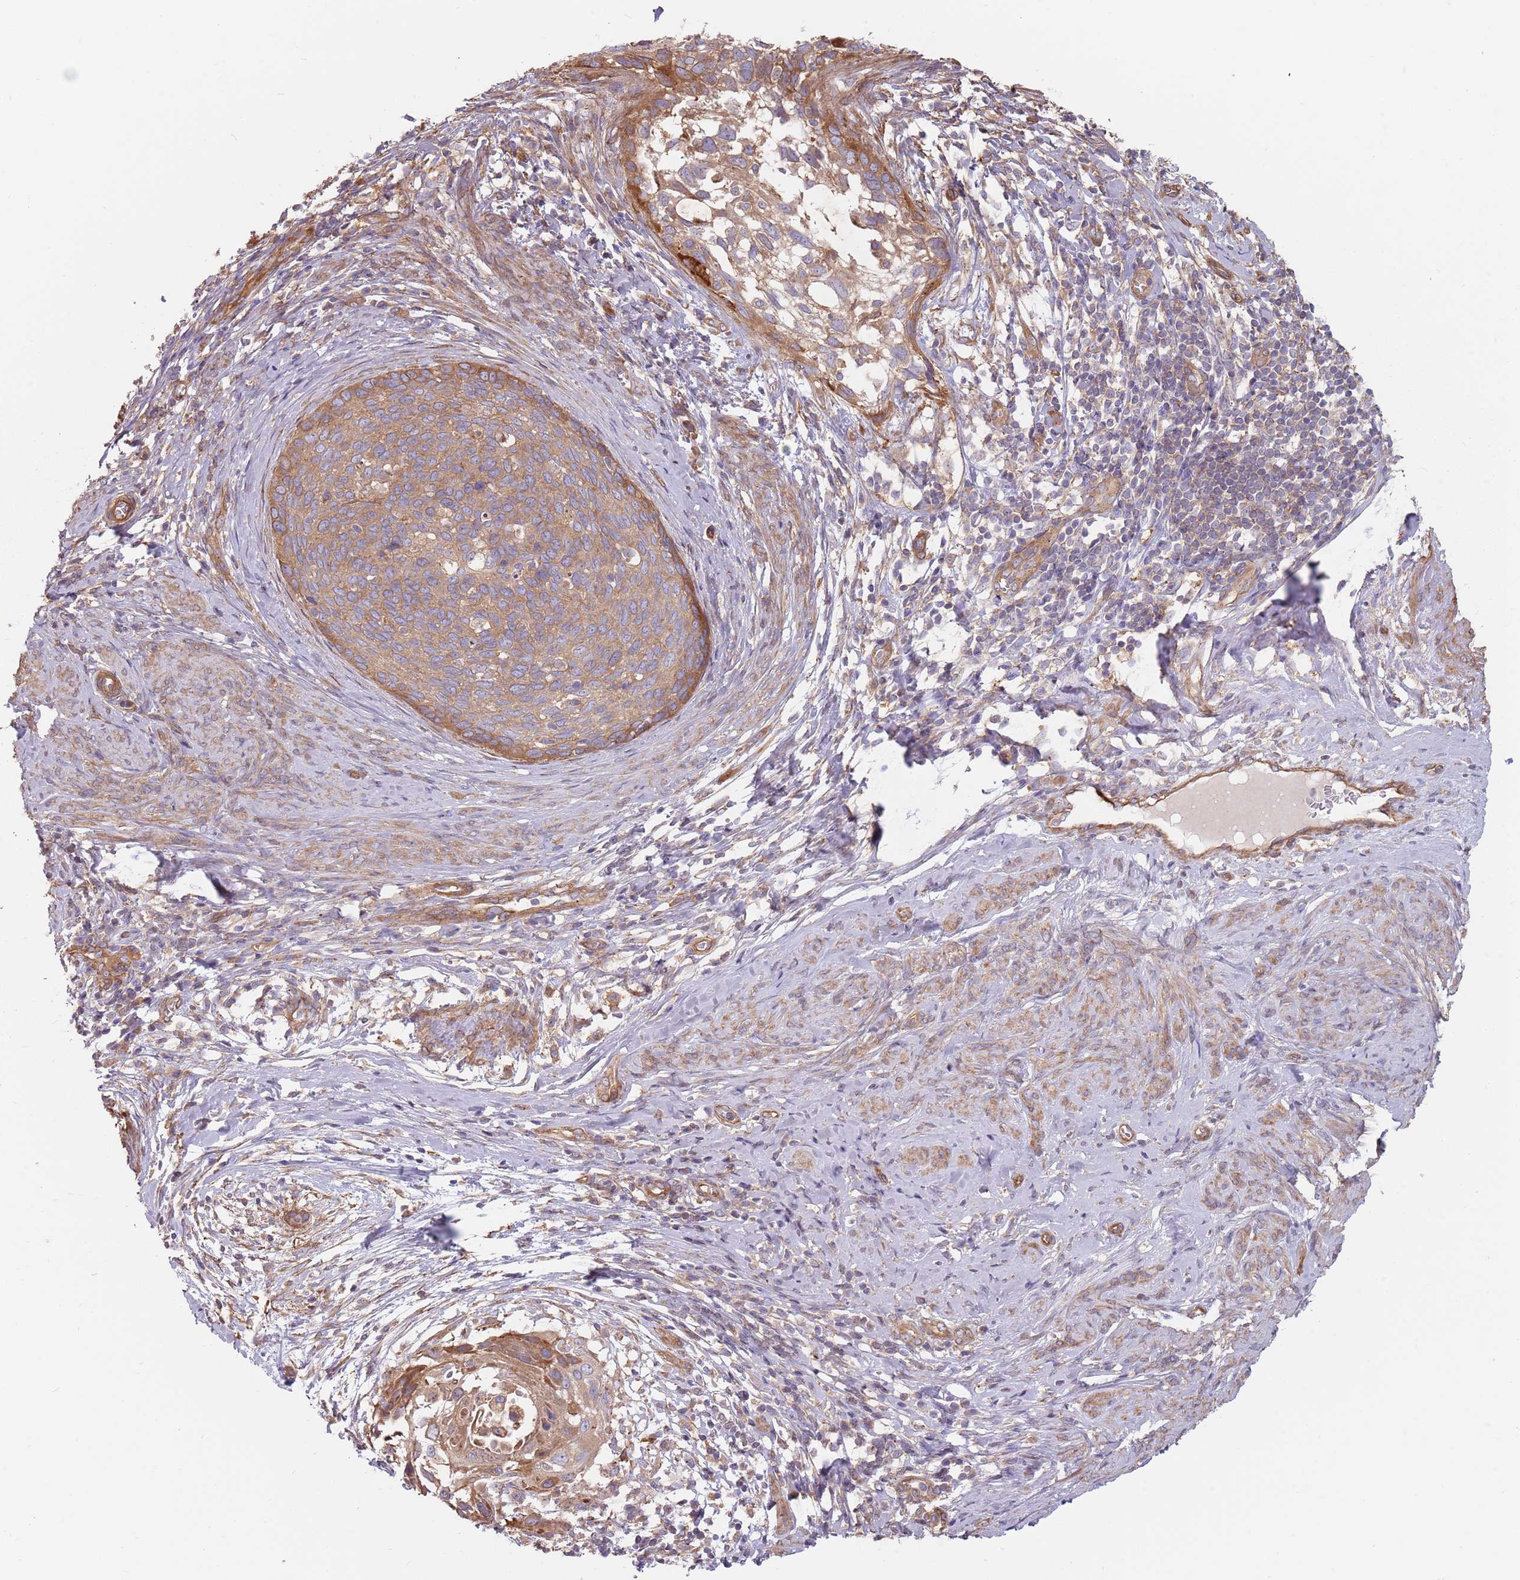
{"staining": {"intensity": "moderate", "quantity": ">75%", "location": "cytoplasmic/membranous"}, "tissue": "cervical cancer", "cell_type": "Tumor cells", "image_type": "cancer", "snomed": [{"axis": "morphology", "description": "Squamous cell carcinoma, NOS"}, {"axis": "topography", "description": "Cervix"}], "caption": "Immunohistochemistry (IHC) photomicrograph of neoplastic tissue: cervical cancer (squamous cell carcinoma) stained using immunohistochemistry exhibits medium levels of moderate protein expression localized specifically in the cytoplasmic/membranous of tumor cells, appearing as a cytoplasmic/membranous brown color.", "gene": "SPDL1", "patient": {"sex": "female", "age": 80}}